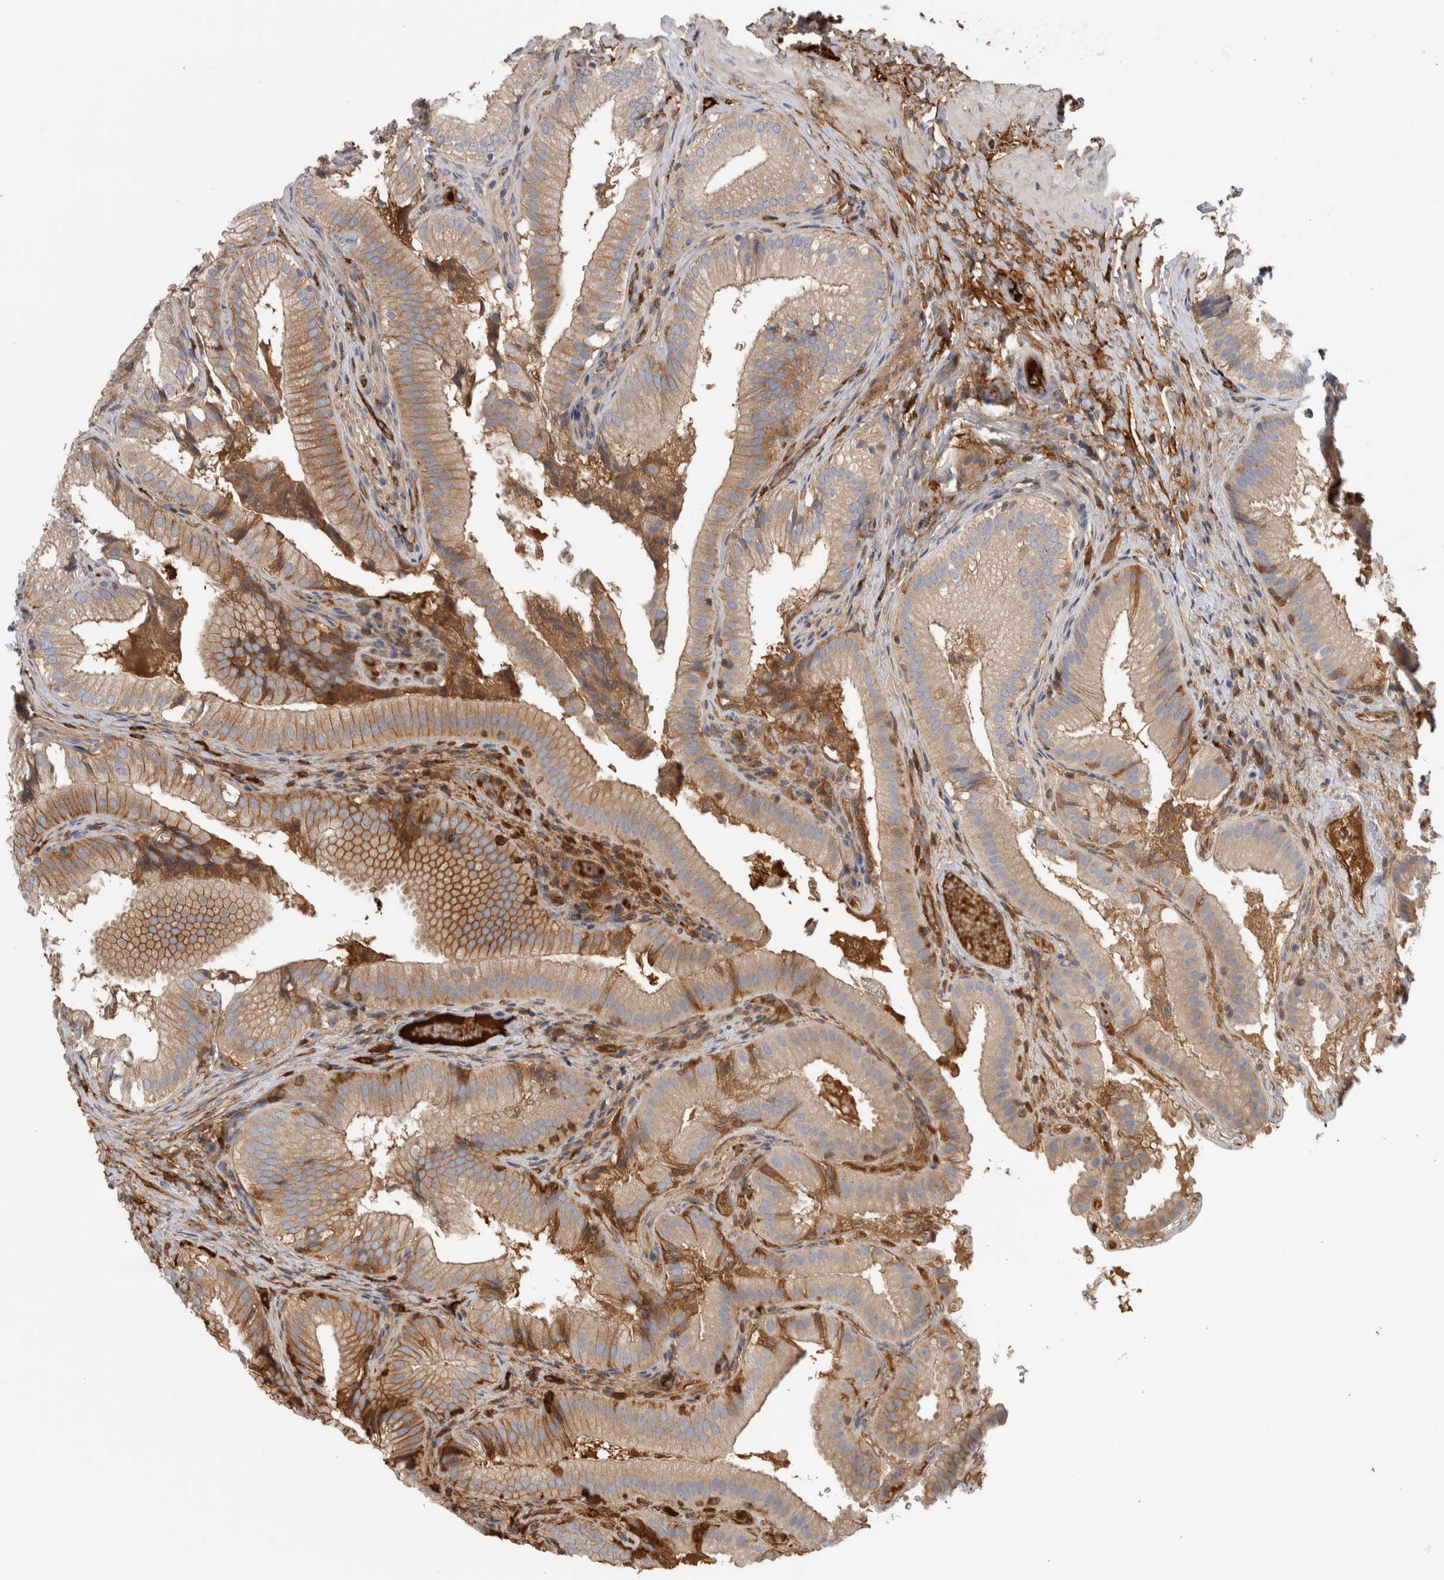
{"staining": {"intensity": "weak", "quantity": ">75%", "location": "cytoplasmic/membranous"}, "tissue": "gallbladder", "cell_type": "Glandular cells", "image_type": "normal", "snomed": [{"axis": "morphology", "description": "Normal tissue, NOS"}, {"axis": "topography", "description": "Gallbladder"}], "caption": "Protein analysis of unremarkable gallbladder exhibits weak cytoplasmic/membranous expression in about >75% of glandular cells.", "gene": "TBCE", "patient": {"sex": "female", "age": 30}}